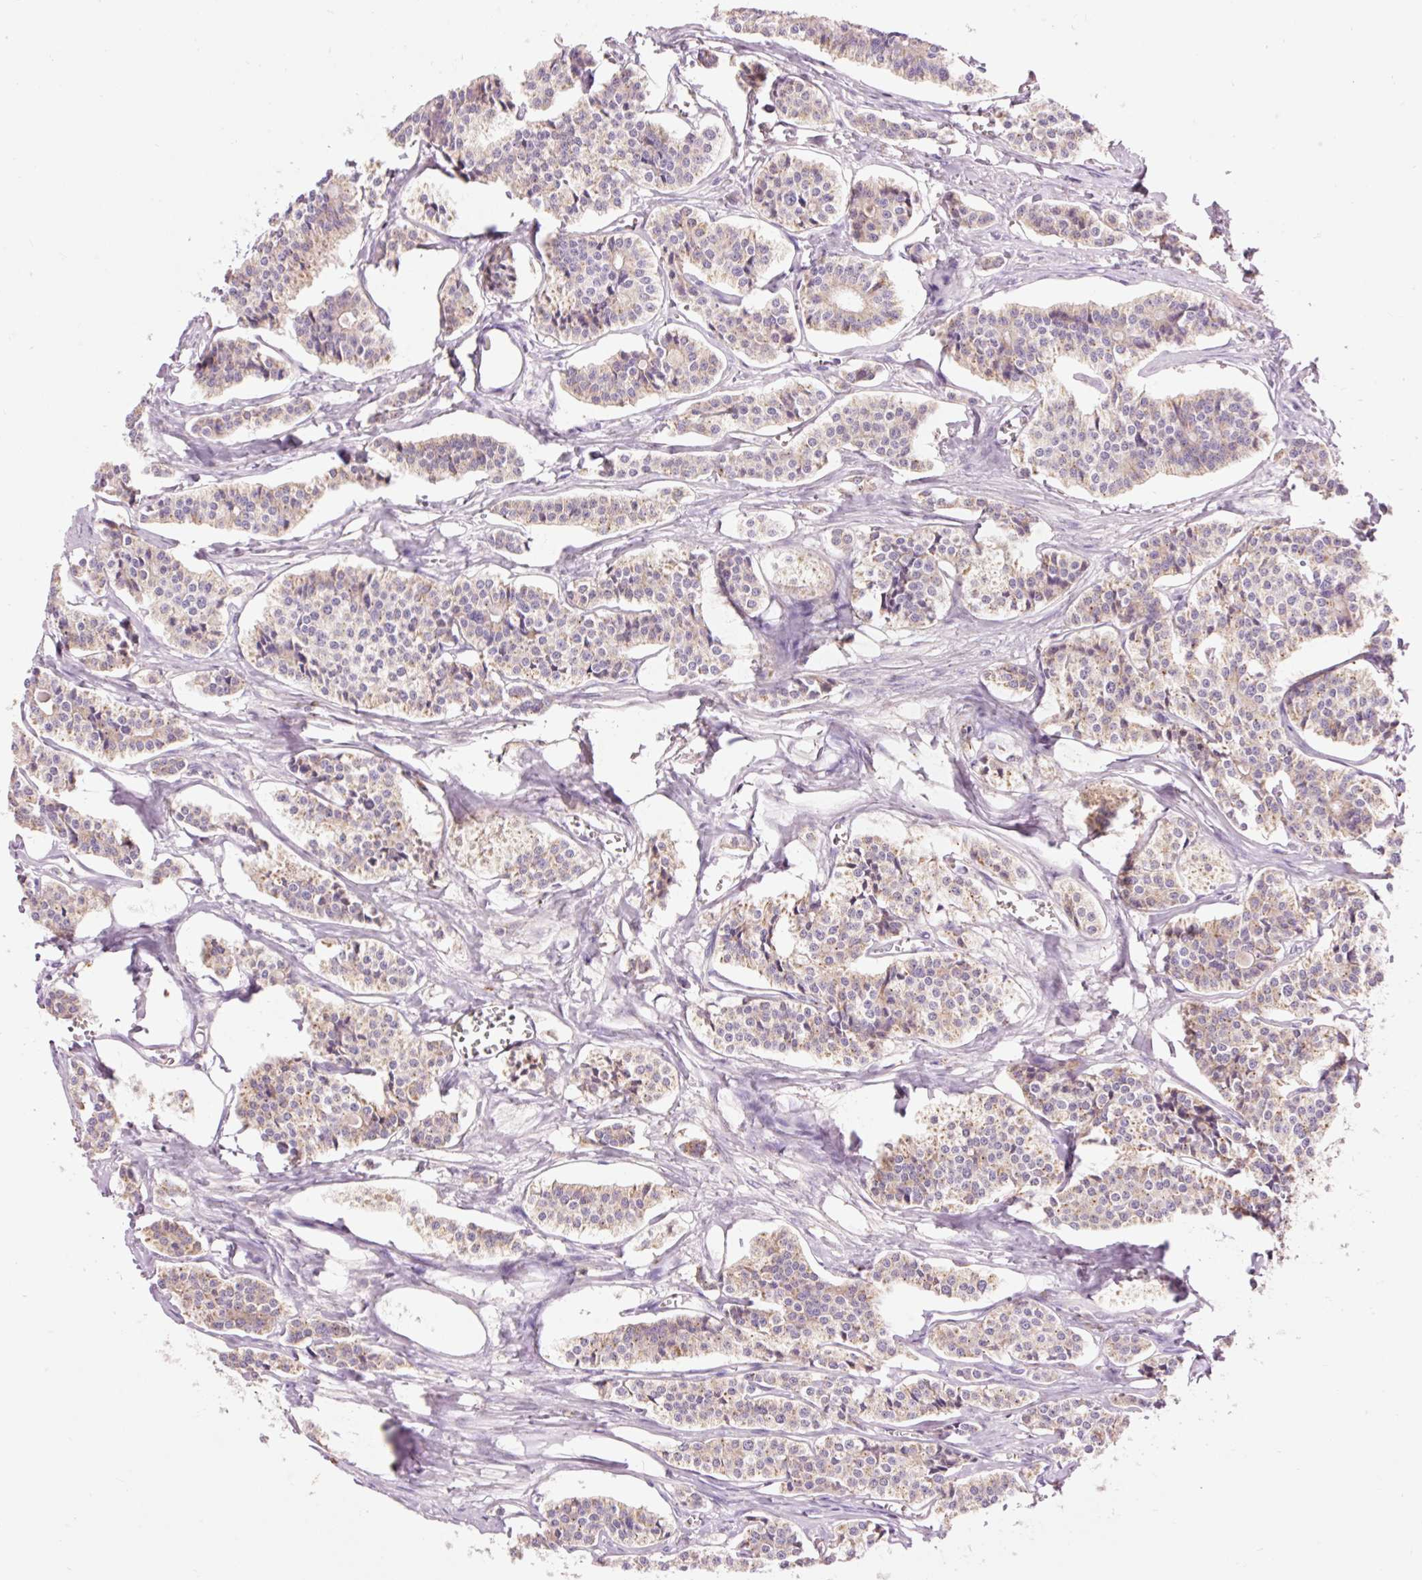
{"staining": {"intensity": "weak", "quantity": ">75%", "location": "cytoplasmic/membranous"}, "tissue": "carcinoid", "cell_type": "Tumor cells", "image_type": "cancer", "snomed": [{"axis": "morphology", "description": "Carcinoid, malignant, NOS"}, {"axis": "topography", "description": "Small intestine"}], "caption": "Brown immunohistochemical staining in human malignant carcinoid demonstrates weak cytoplasmic/membranous expression in approximately >75% of tumor cells. (DAB (3,3'-diaminobenzidine) IHC, brown staining for protein, blue staining for nuclei).", "gene": "PRDX5", "patient": {"sex": "male", "age": 63}}